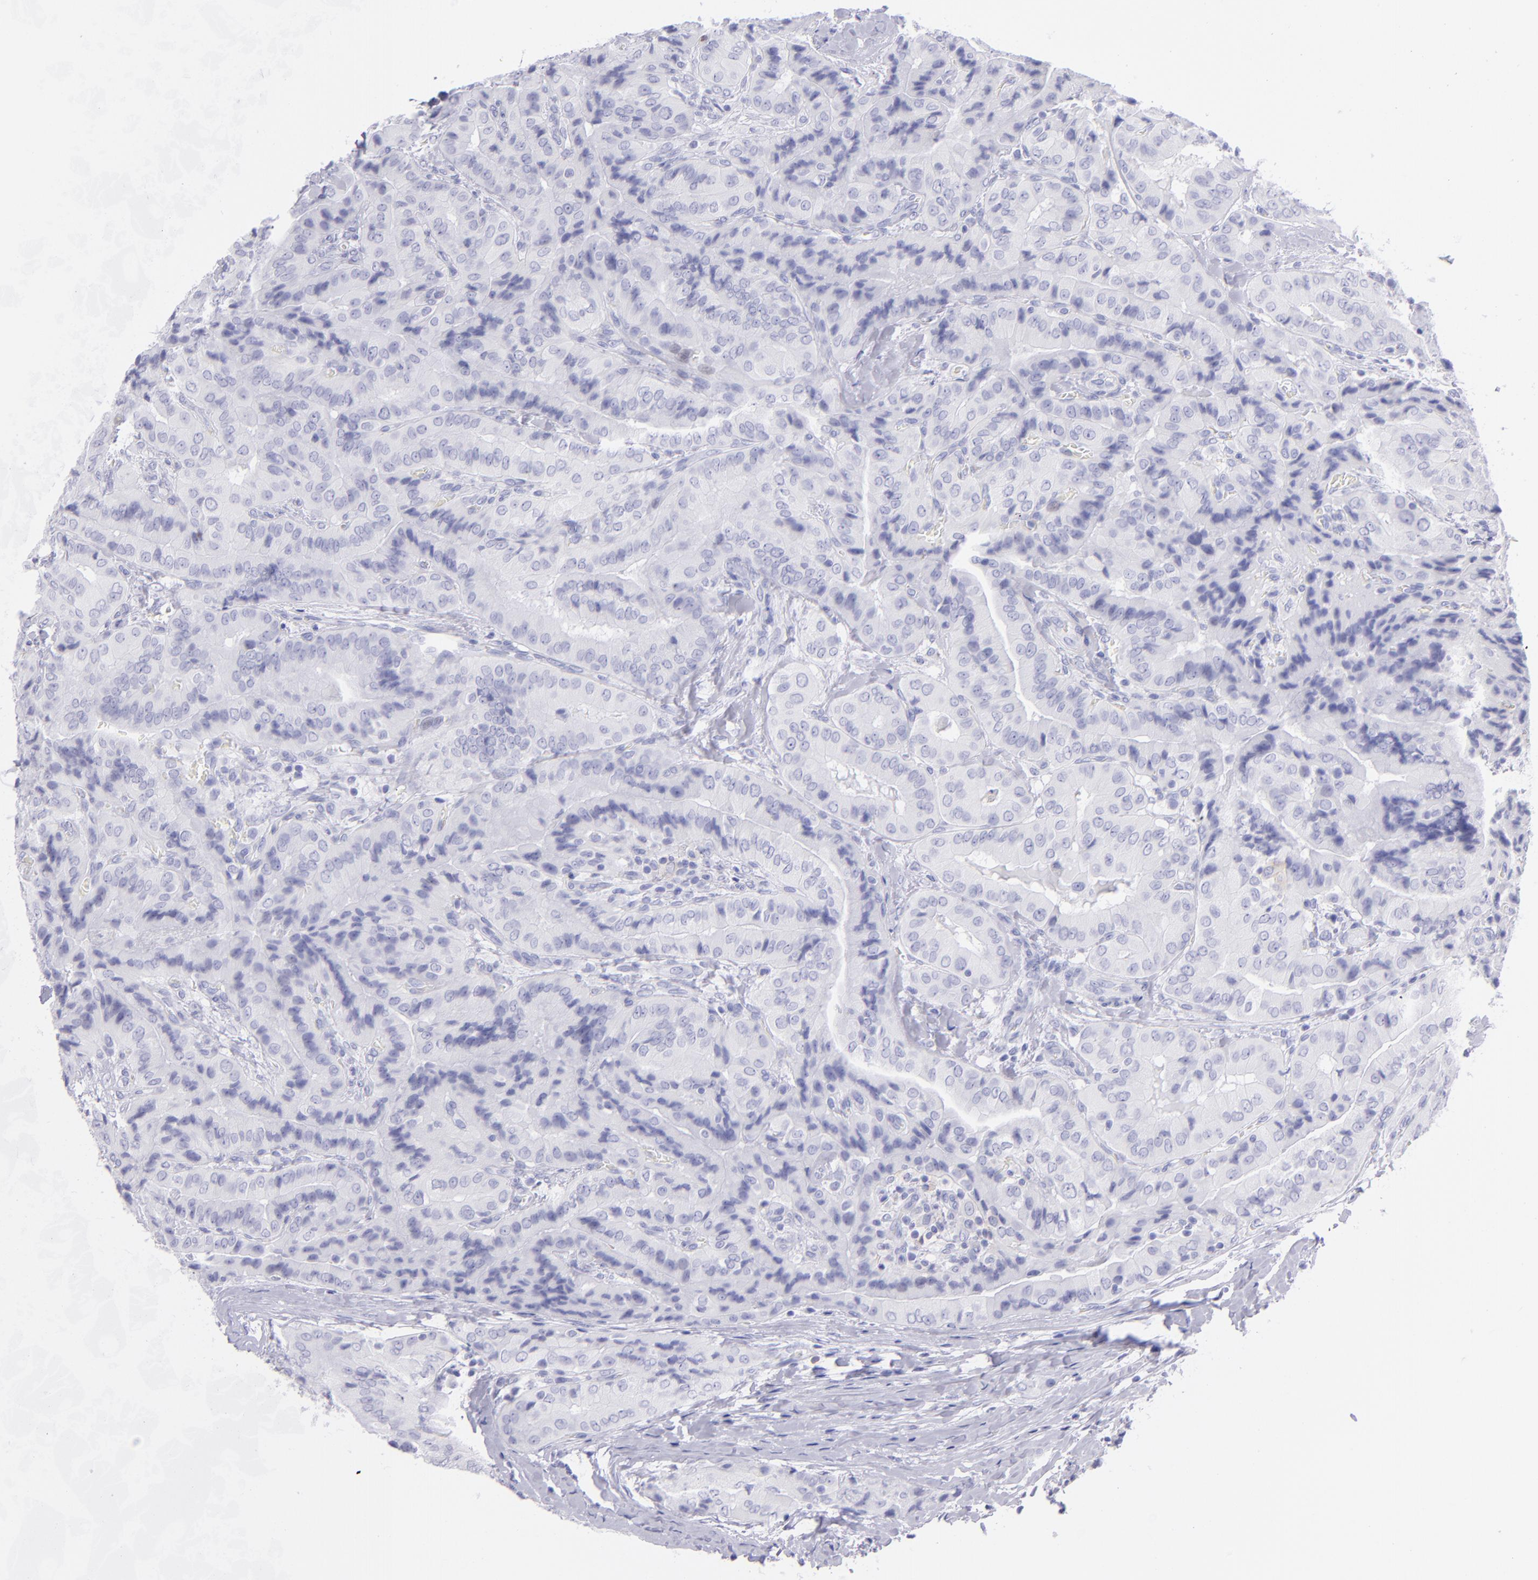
{"staining": {"intensity": "negative", "quantity": "none", "location": "none"}, "tissue": "thyroid cancer", "cell_type": "Tumor cells", "image_type": "cancer", "snomed": [{"axis": "morphology", "description": "Papillary adenocarcinoma, NOS"}, {"axis": "topography", "description": "Thyroid gland"}], "caption": "Thyroid cancer (papillary adenocarcinoma) was stained to show a protein in brown. There is no significant positivity in tumor cells.", "gene": "CD72", "patient": {"sex": "female", "age": 71}}